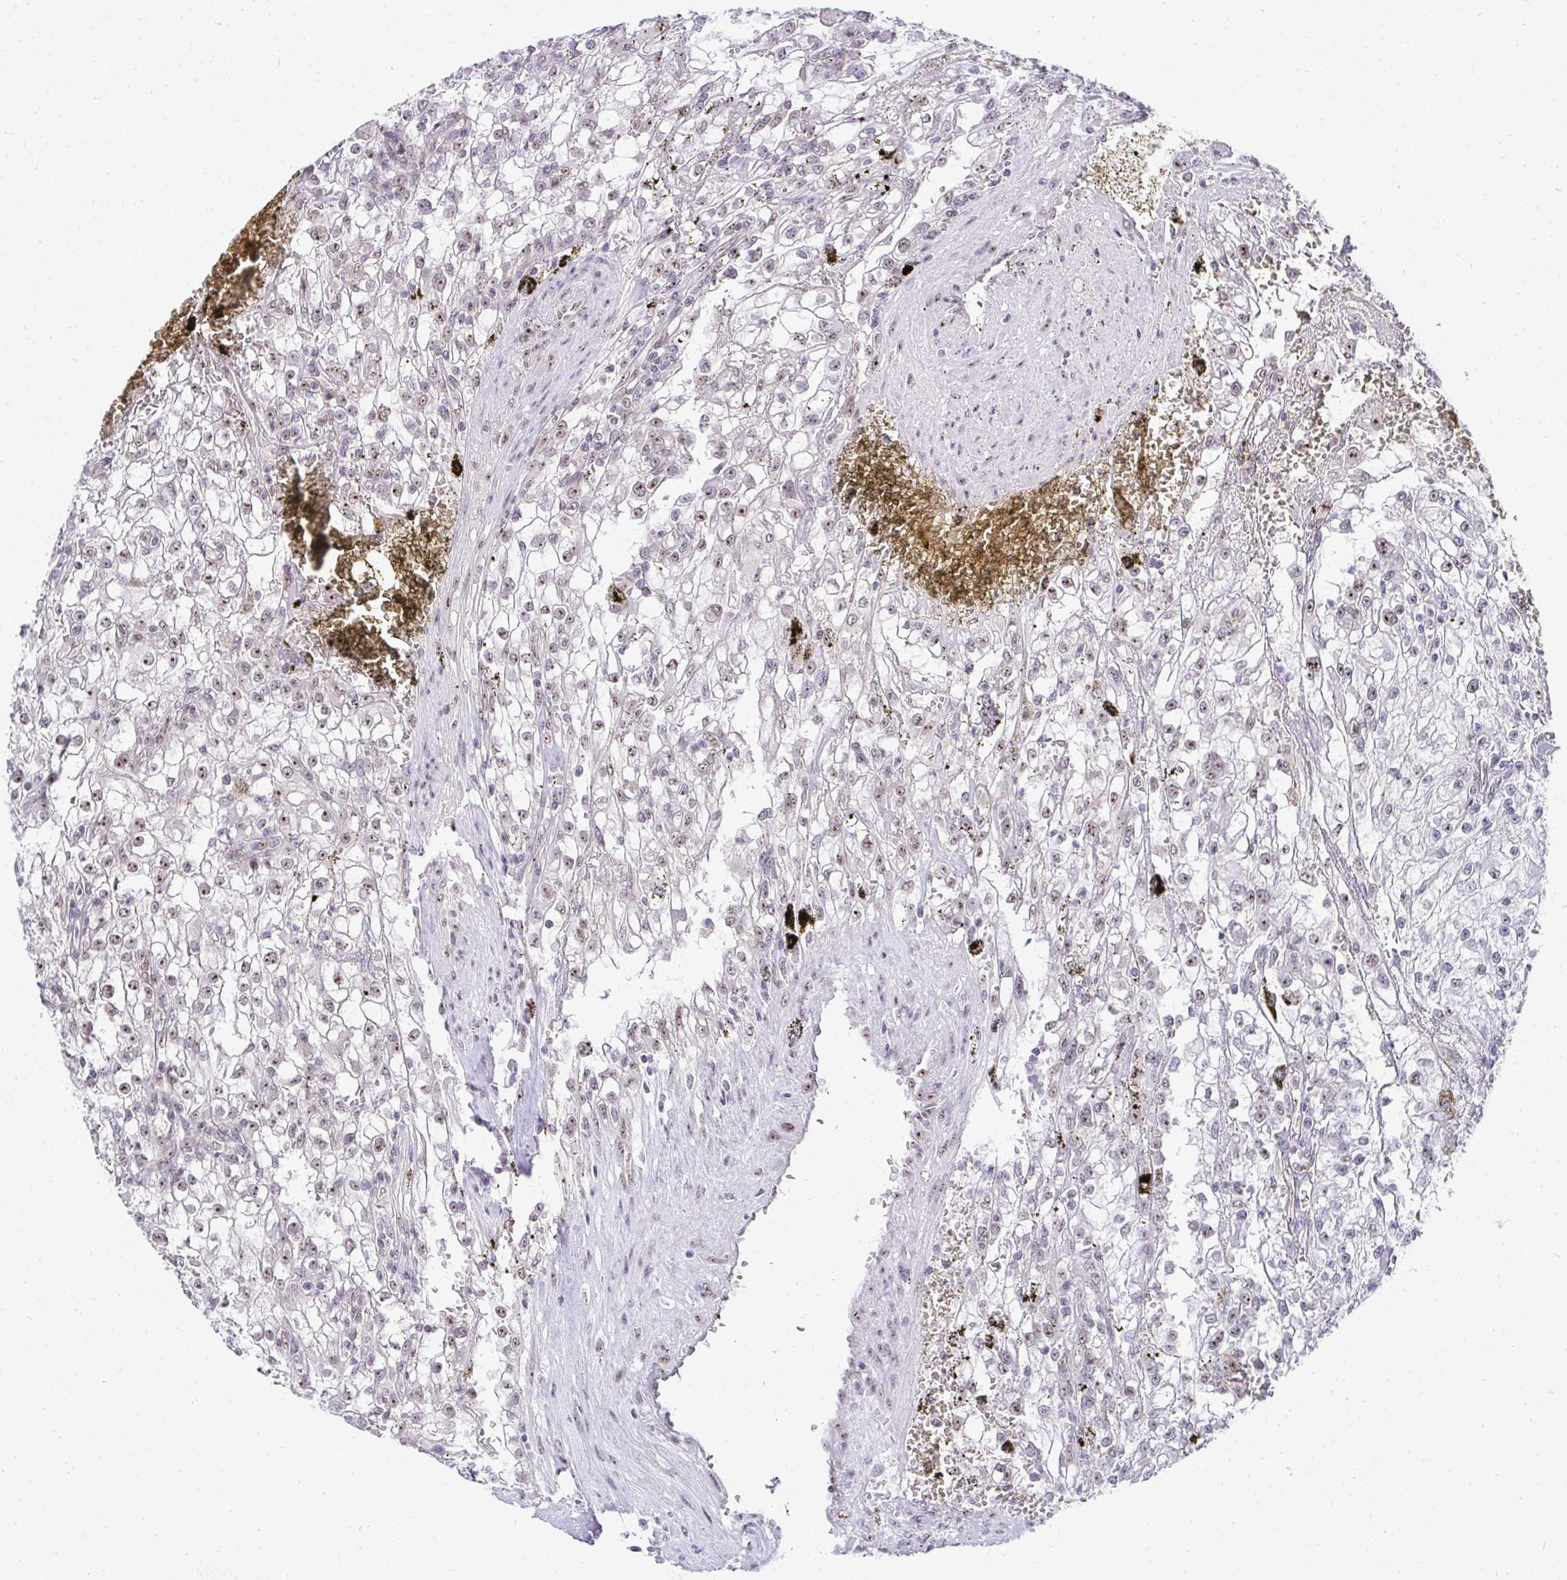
{"staining": {"intensity": "moderate", "quantity": "<25%", "location": "nuclear"}, "tissue": "renal cancer", "cell_type": "Tumor cells", "image_type": "cancer", "snomed": [{"axis": "morphology", "description": "Adenocarcinoma, NOS"}, {"axis": "topography", "description": "Kidney"}], "caption": "This is a histology image of immunohistochemistry staining of renal cancer, which shows moderate positivity in the nuclear of tumor cells.", "gene": "HIRA", "patient": {"sex": "female", "age": 74}}